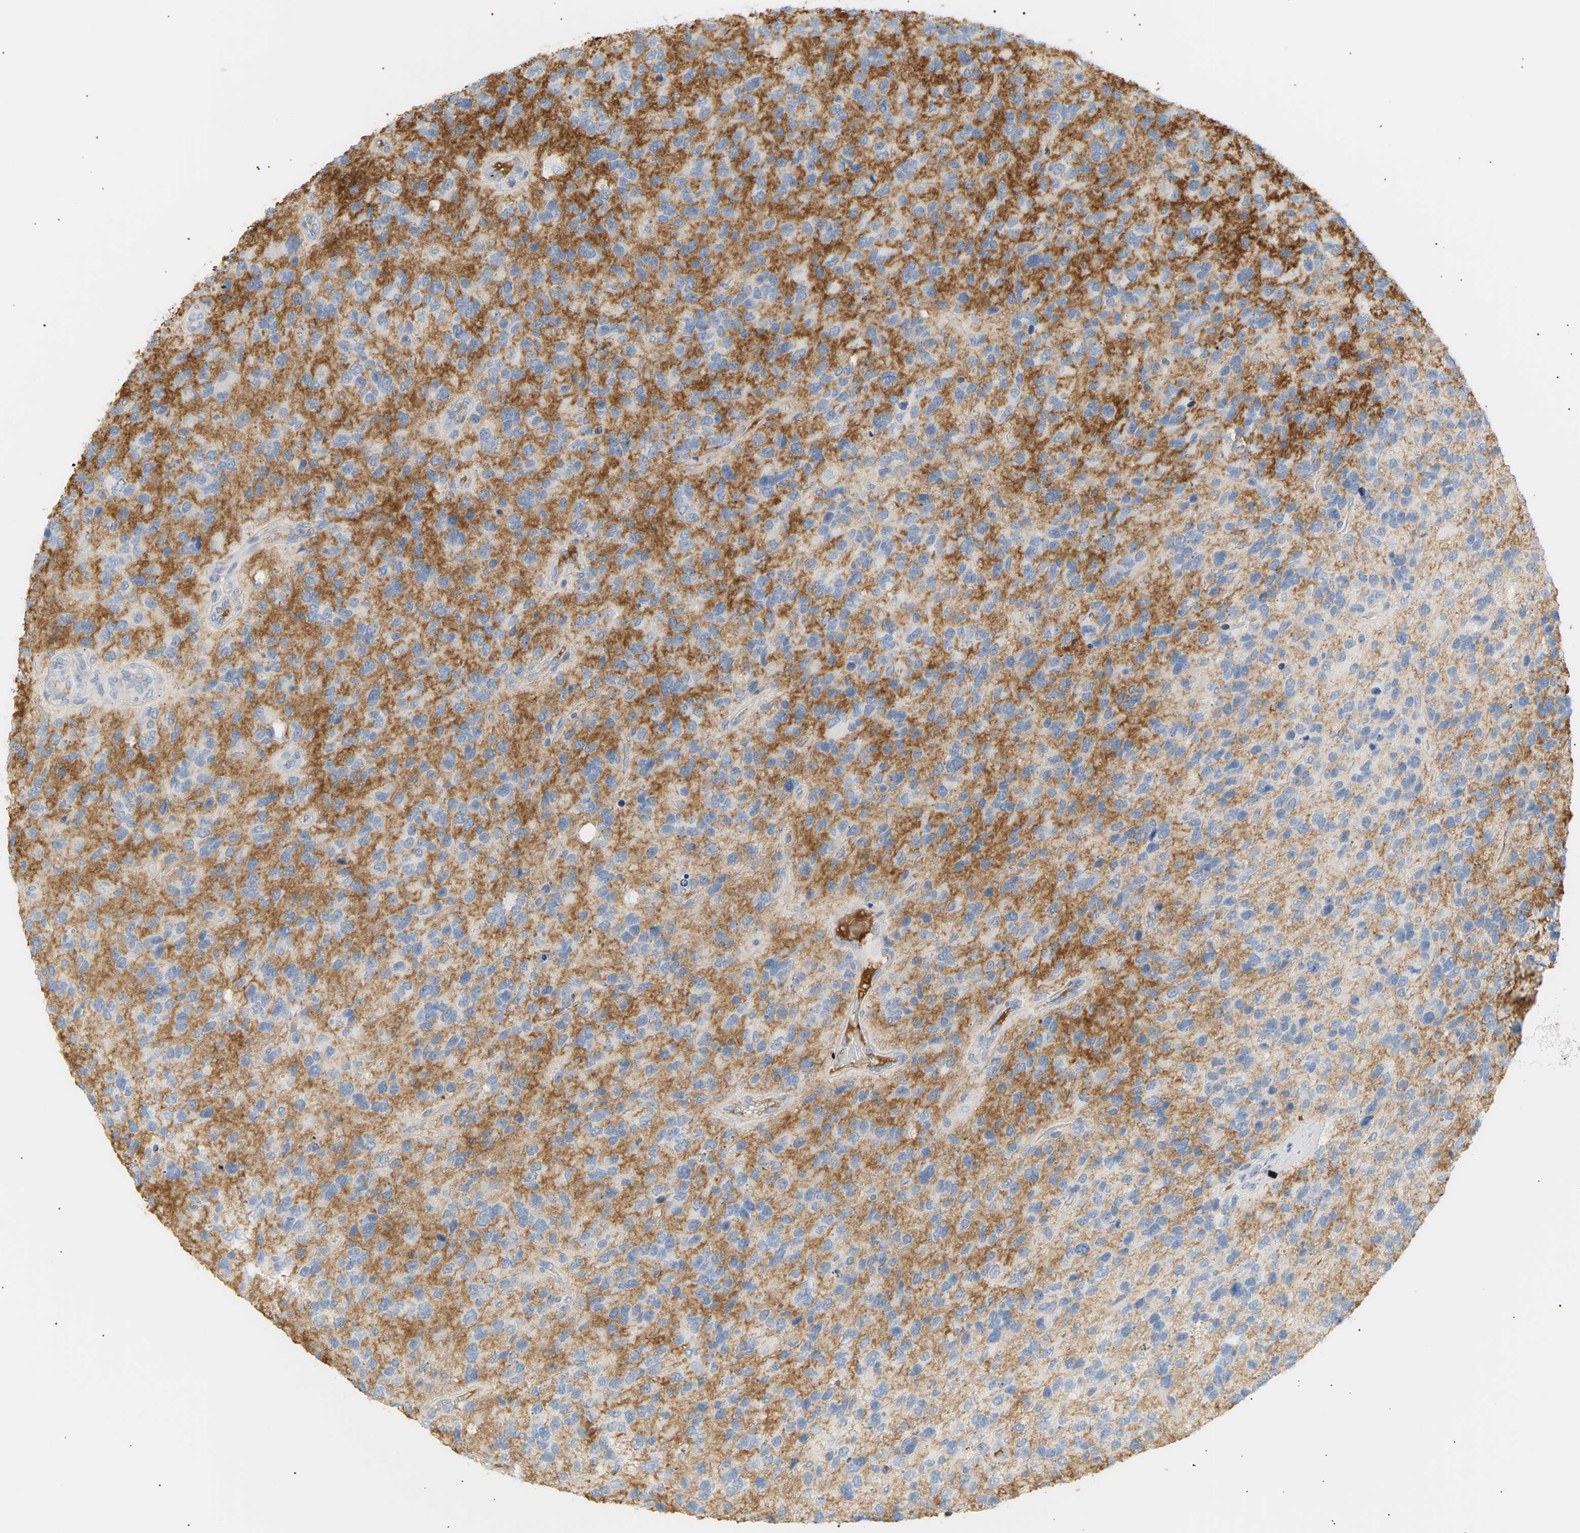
{"staining": {"intensity": "weak", "quantity": "<25%", "location": "cytoplasmic/membranous"}, "tissue": "glioma", "cell_type": "Tumor cells", "image_type": "cancer", "snomed": [{"axis": "morphology", "description": "Glioma, malignant, High grade"}, {"axis": "topography", "description": "Brain"}], "caption": "IHC of human malignant glioma (high-grade) demonstrates no positivity in tumor cells. (Stains: DAB immunohistochemistry with hematoxylin counter stain, Microscopy: brightfield microscopy at high magnification).", "gene": "IGLC3", "patient": {"sex": "female", "age": 58}}